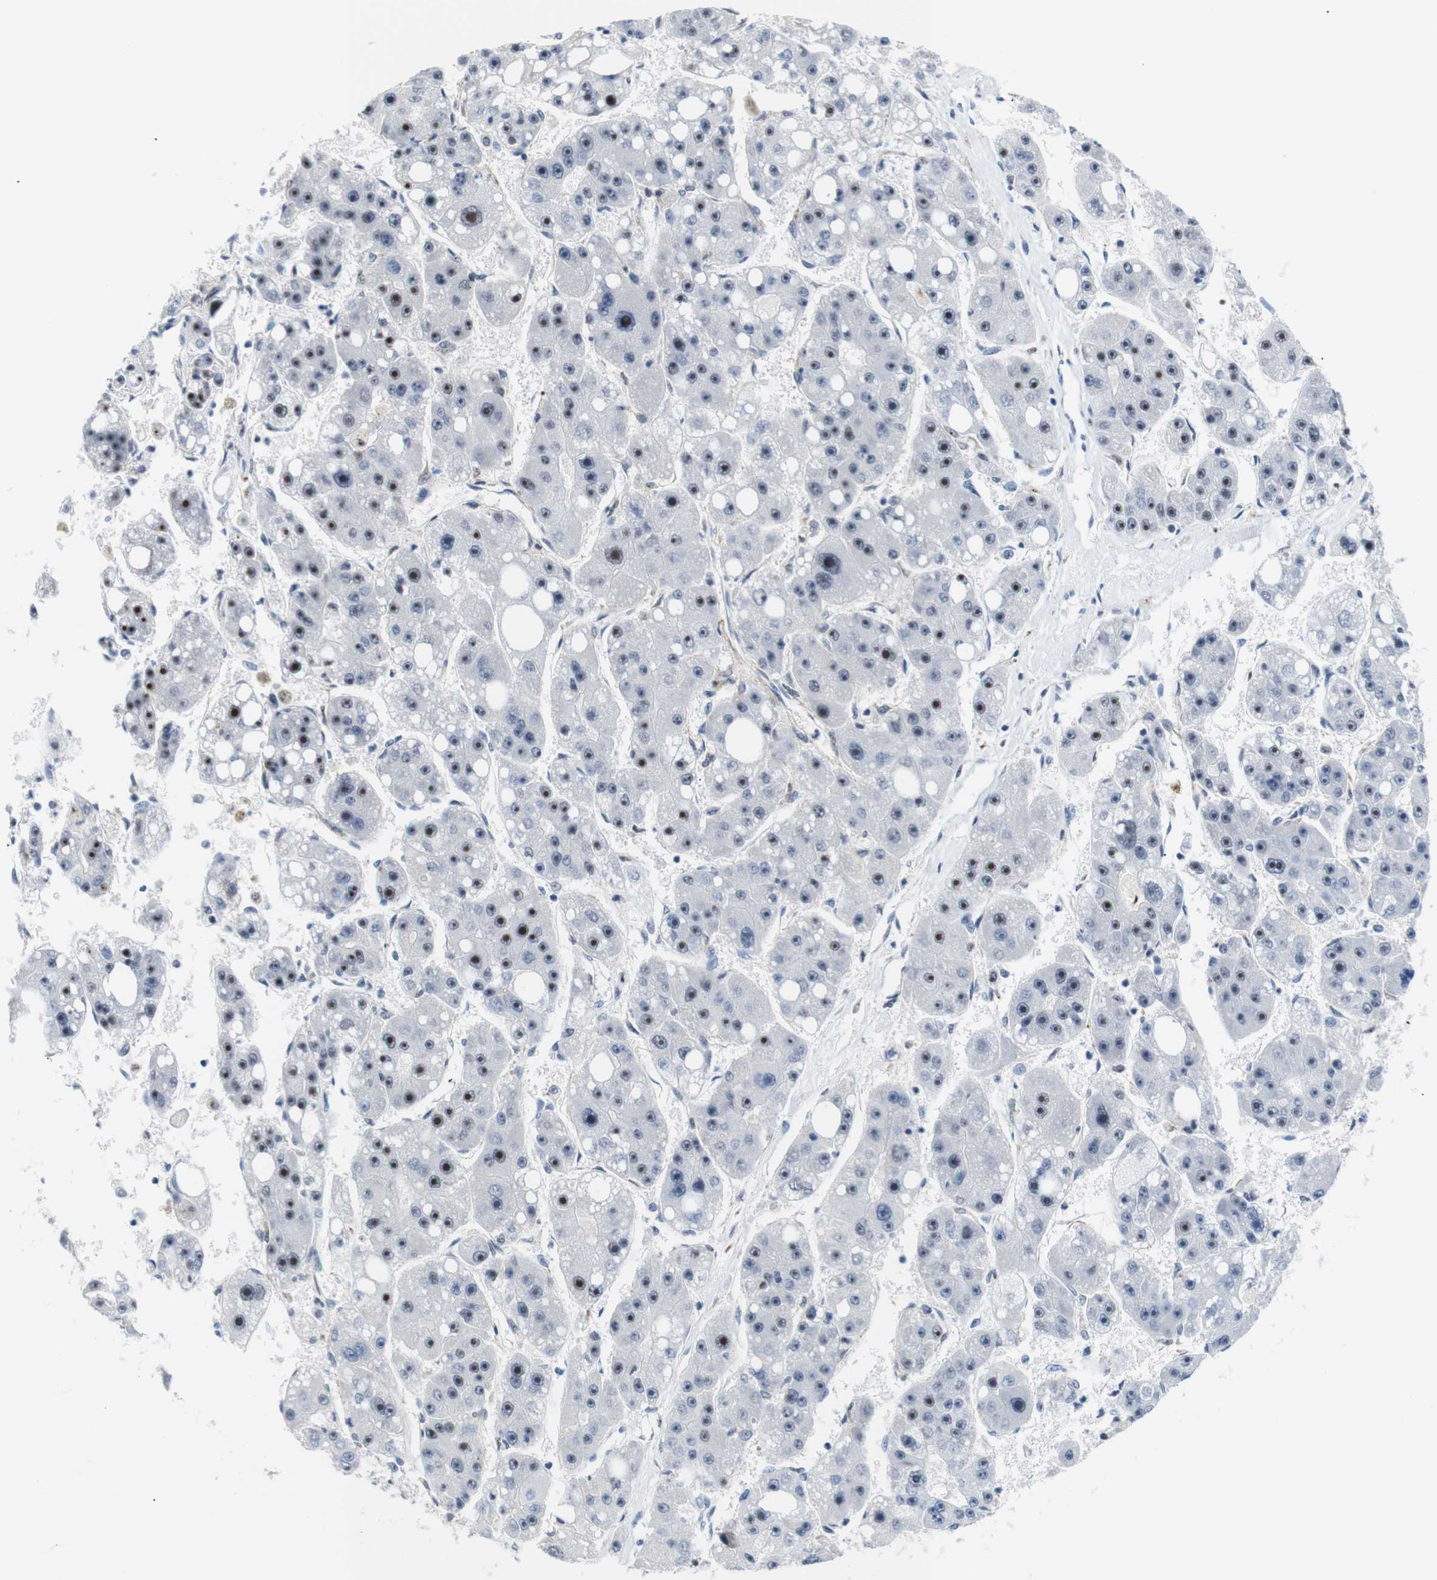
{"staining": {"intensity": "moderate", "quantity": "25%-75%", "location": "nuclear"}, "tissue": "liver cancer", "cell_type": "Tumor cells", "image_type": "cancer", "snomed": [{"axis": "morphology", "description": "Carcinoma, Hepatocellular, NOS"}, {"axis": "topography", "description": "Liver"}], "caption": "Immunohistochemistry photomicrograph of neoplastic tissue: human hepatocellular carcinoma (liver) stained using IHC shows medium levels of moderate protein expression localized specifically in the nuclear of tumor cells, appearing as a nuclear brown color.", "gene": "PARN", "patient": {"sex": "female", "age": 61}}